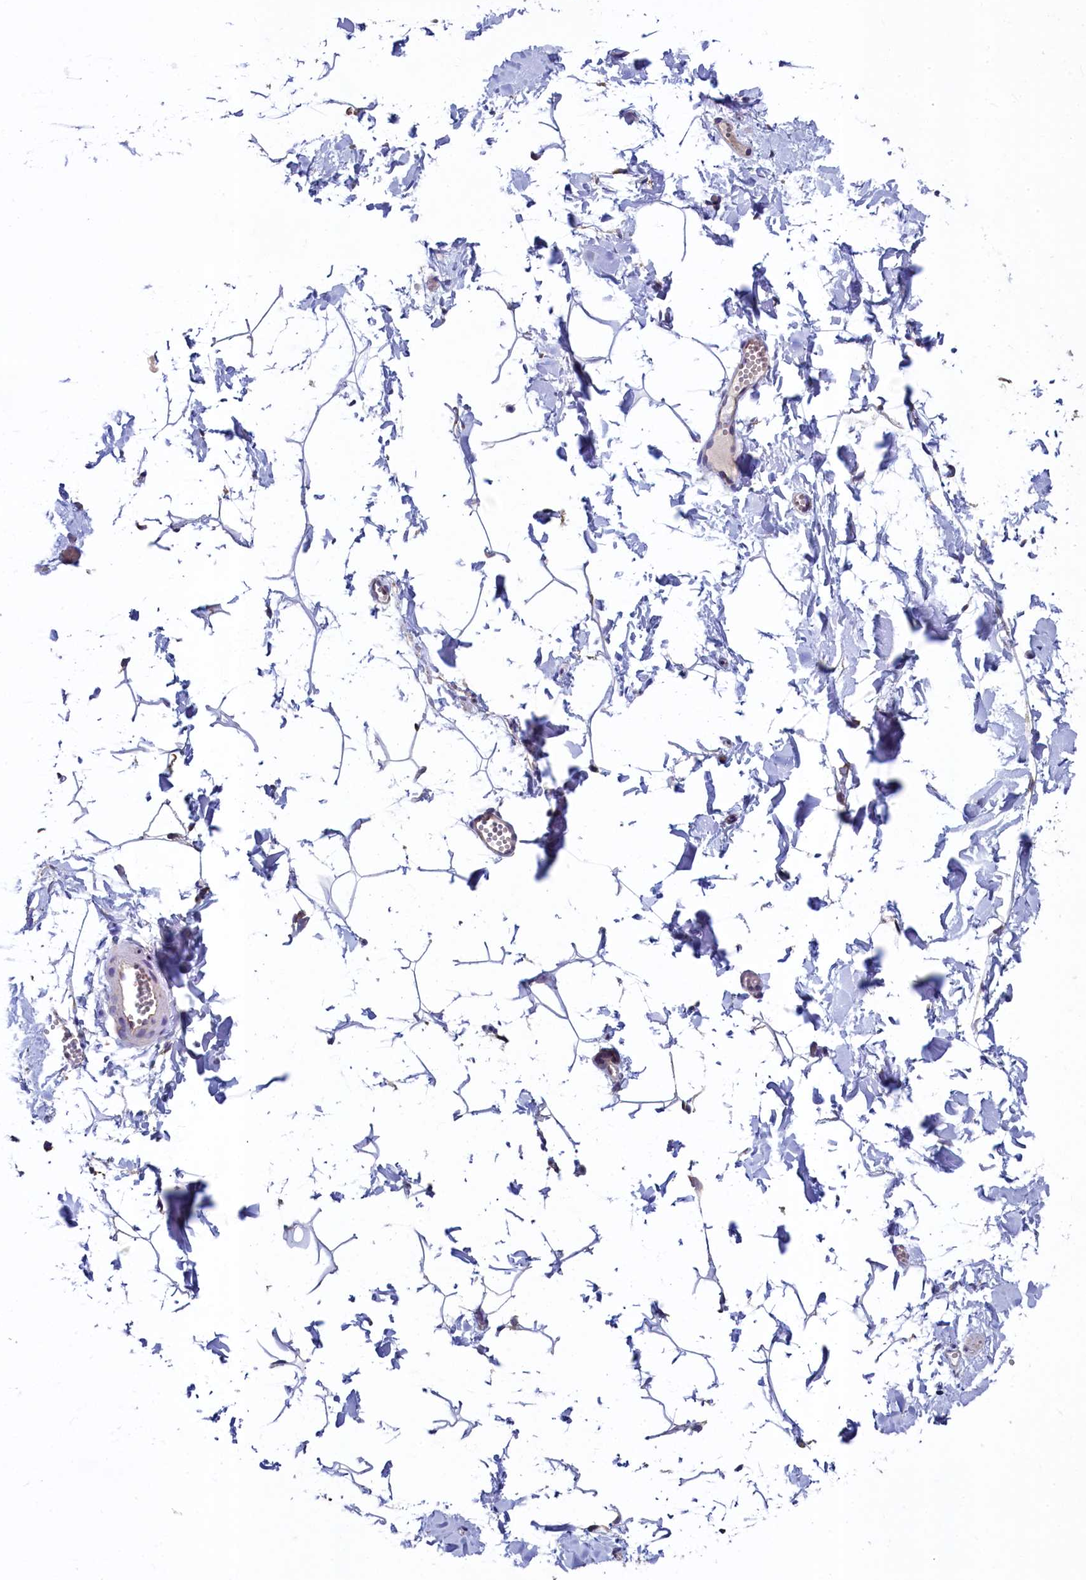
{"staining": {"intensity": "negative", "quantity": "none", "location": "none"}, "tissue": "adipose tissue", "cell_type": "Adipocytes", "image_type": "normal", "snomed": [{"axis": "morphology", "description": "Normal tissue, NOS"}, {"axis": "topography", "description": "Gallbladder"}, {"axis": "topography", "description": "Peripheral nerve tissue"}], "caption": "Immunohistochemistry of unremarkable human adipose tissue shows no staining in adipocytes.", "gene": "SPATA2L", "patient": {"sex": "male", "age": 38}}